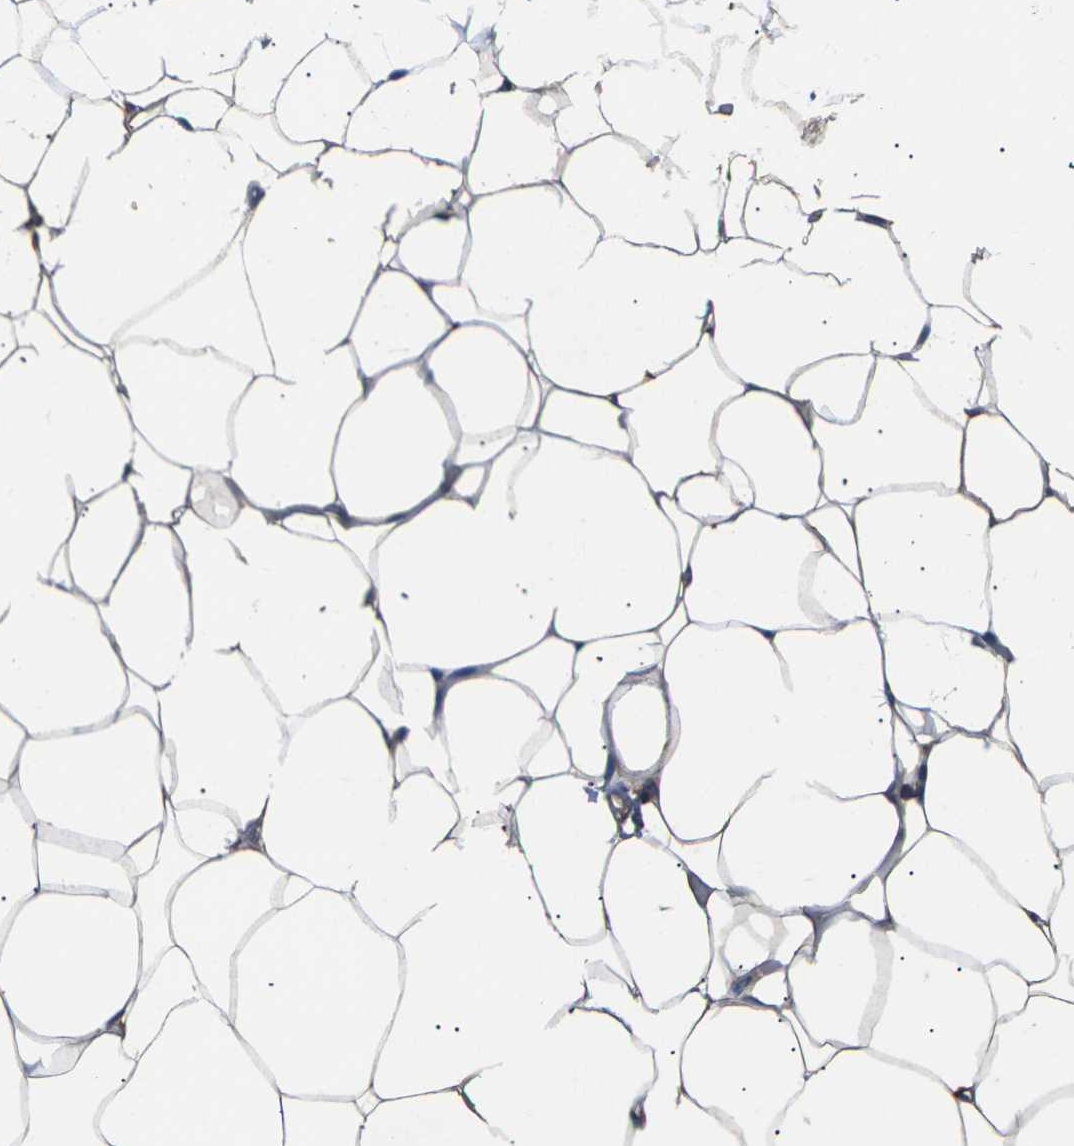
{"staining": {"intensity": "weak", "quantity": "25%-75%", "location": "cytoplasmic/membranous"}, "tissue": "adipose tissue", "cell_type": "Adipocytes", "image_type": "normal", "snomed": [{"axis": "morphology", "description": "Normal tissue, NOS"}, {"axis": "topography", "description": "Breast"}, {"axis": "topography", "description": "Adipose tissue"}], "caption": "Brown immunohistochemical staining in benign adipose tissue demonstrates weak cytoplasmic/membranous staining in approximately 25%-75% of adipocytes. (DAB IHC, brown staining for protein, blue staining for nuclei).", "gene": "DKK2", "patient": {"sex": "female", "age": 25}}